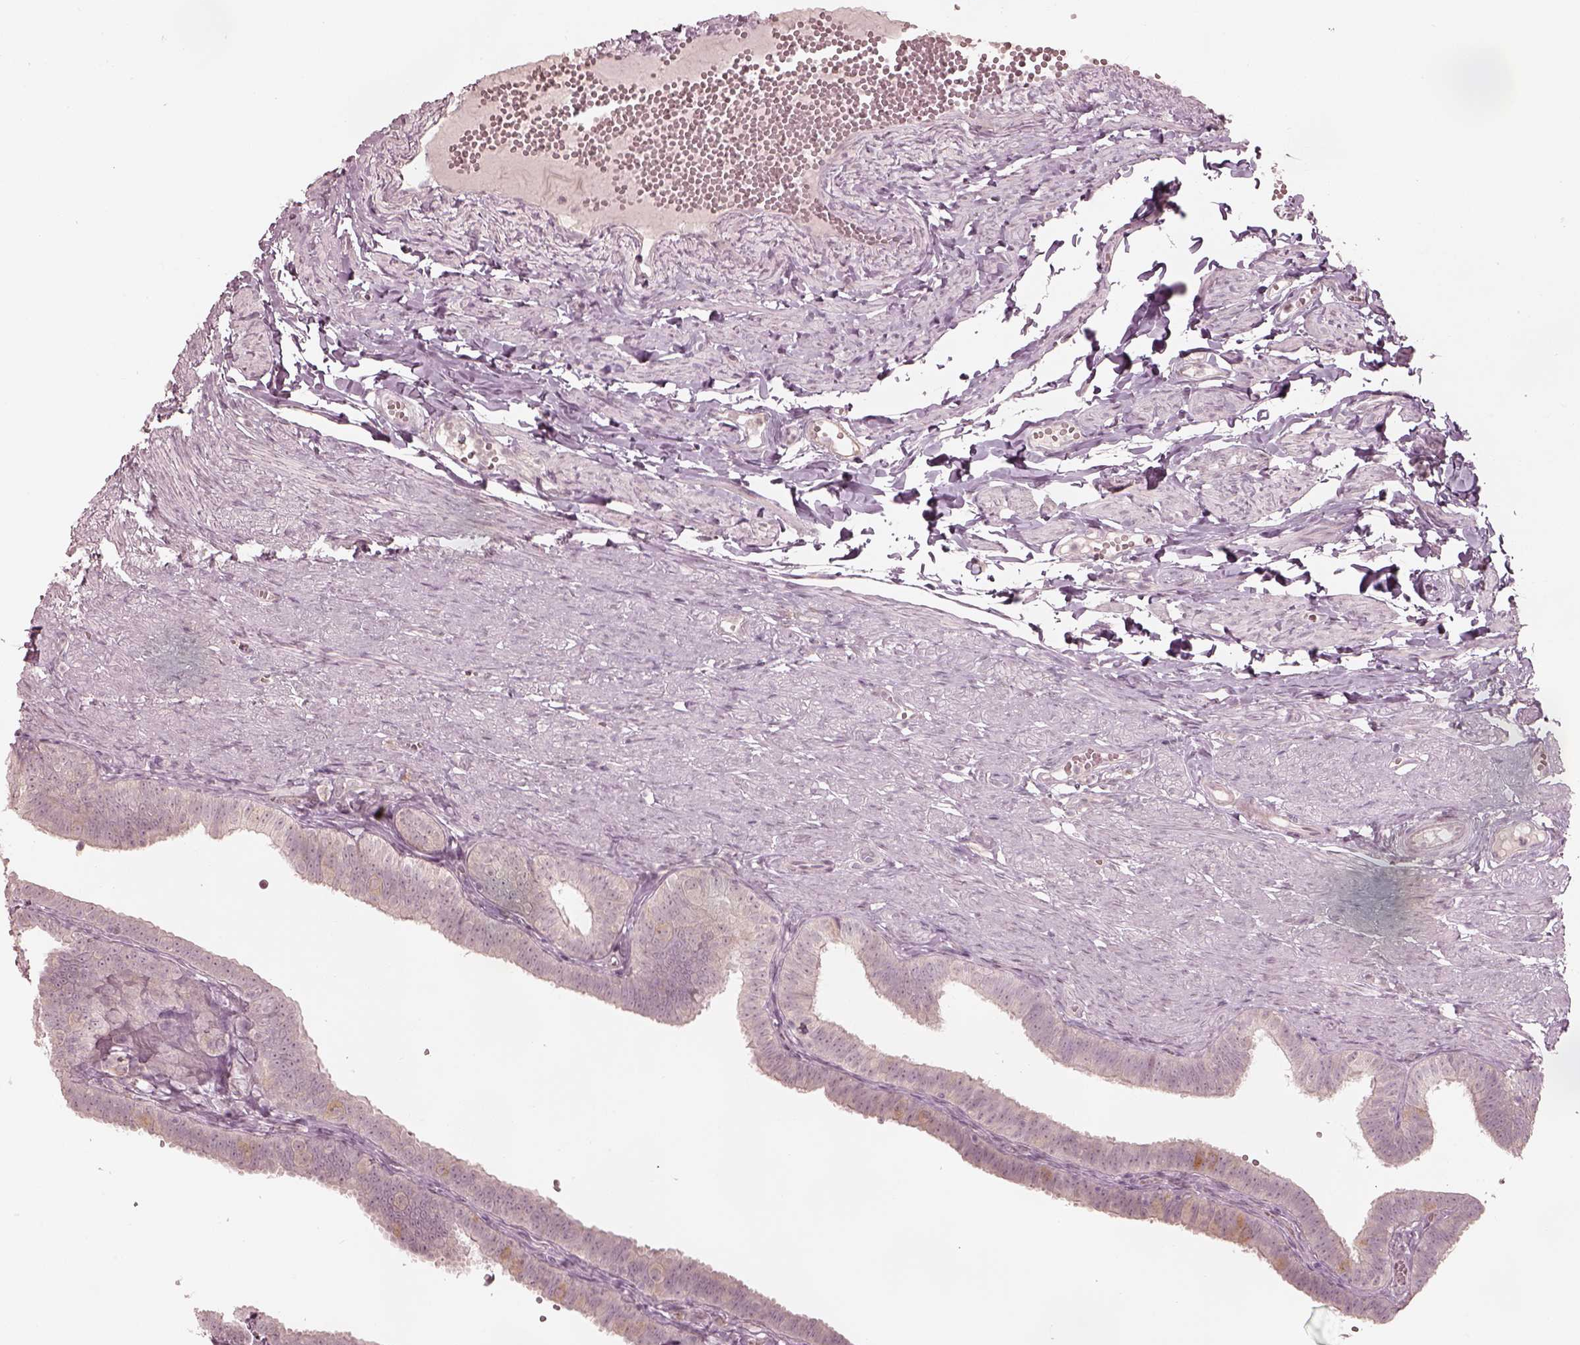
{"staining": {"intensity": "negative", "quantity": "none", "location": "none"}, "tissue": "fallopian tube", "cell_type": "Glandular cells", "image_type": "normal", "snomed": [{"axis": "morphology", "description": "Normal tissue, NOS"}, {"axis": "topography", "description": "Fallopian tube"}], "caption": "Histopathology image shows no significant protein staining in glandular cells of unremarkable fallopian tube. The staining was performed using DAB to visualize the protein expression in brown, while the nuclei were stained in blue with hematoxylin (Magnification: 20x).", "gene": "ACACB", "patient": {"sex": "female", "age": 25}}